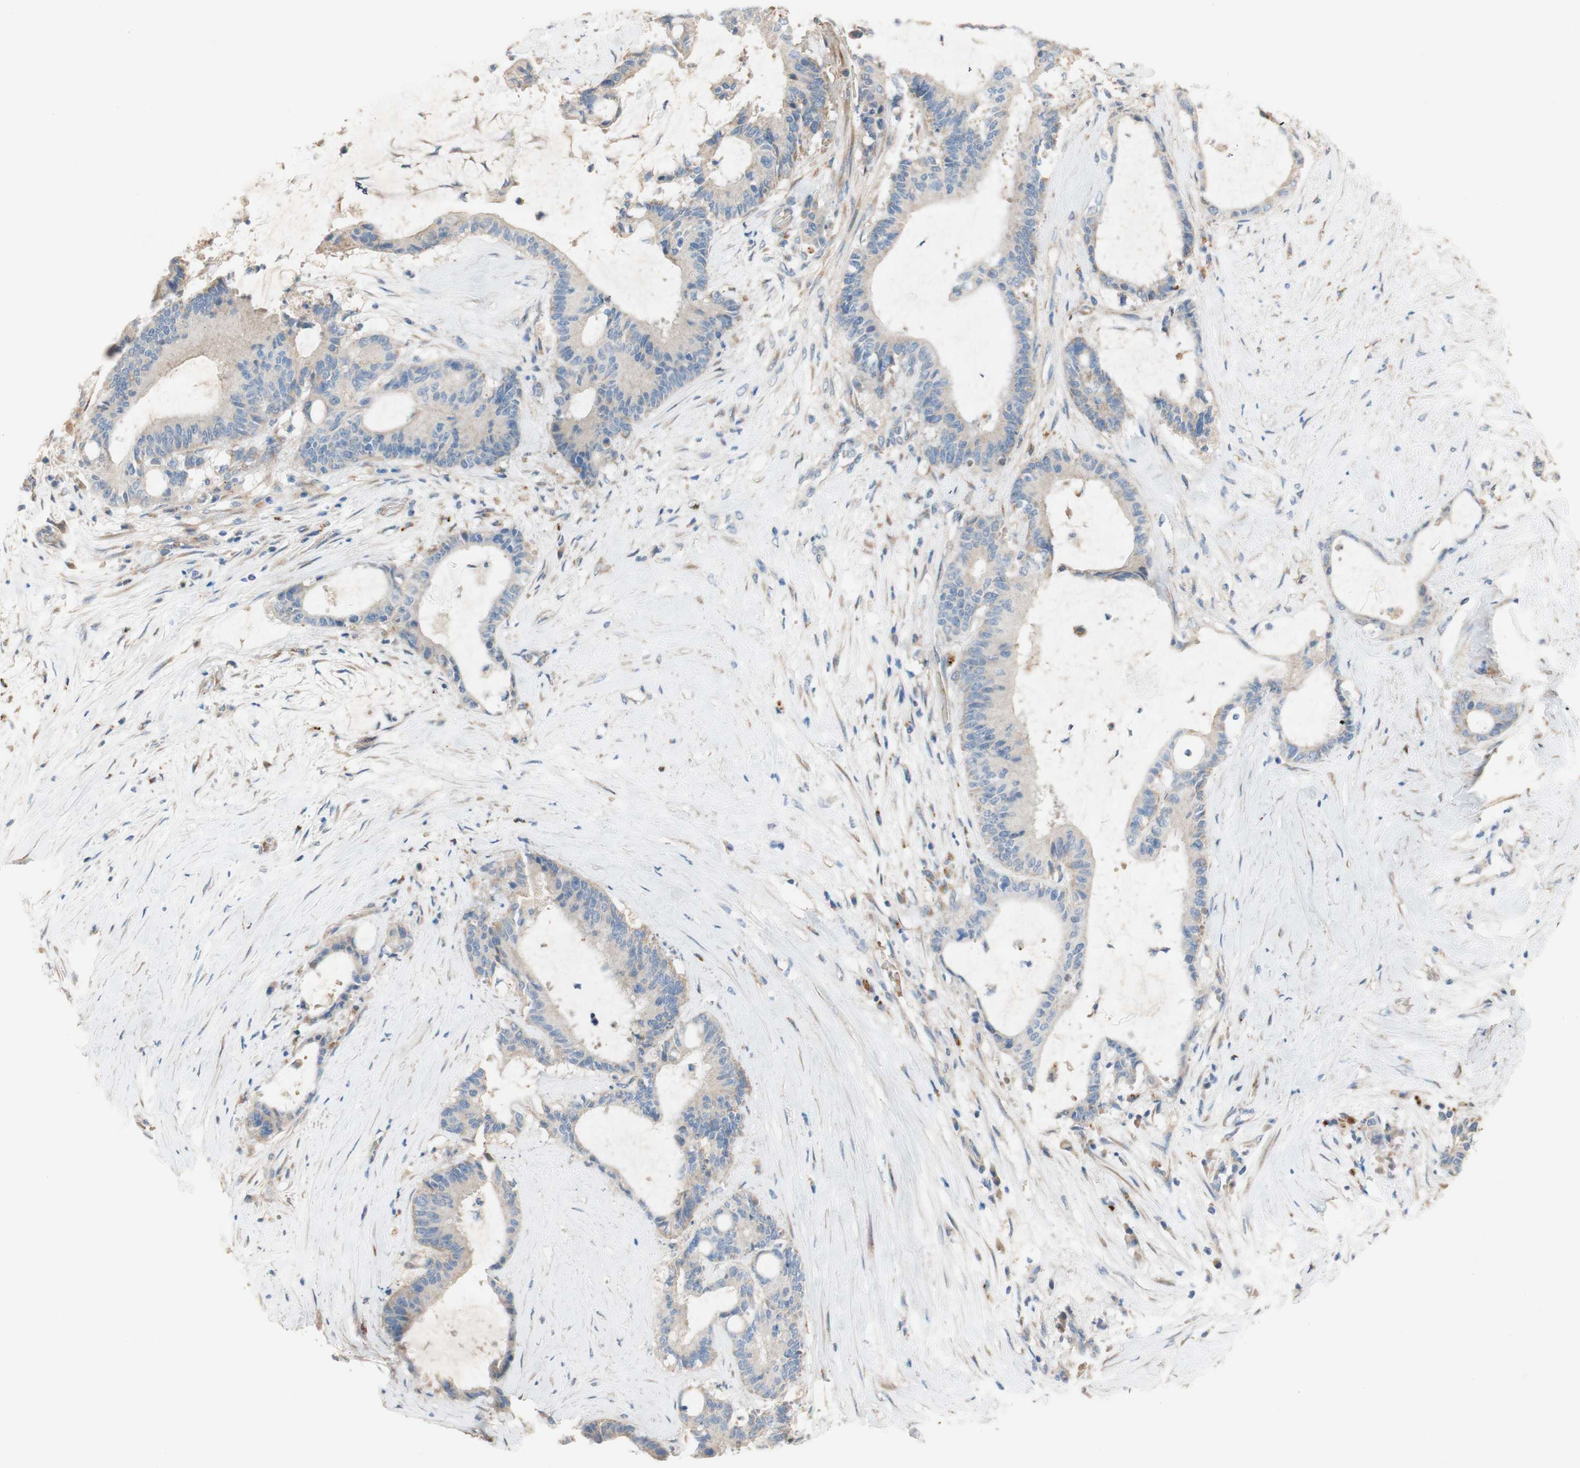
{"staining": {"intensity": "negative", "quantity": "none", "location": "none"}, "tissue": "liver cancer", "cell_type": "Tumor cells", "image_type": "cancer", "snomed": [{"axis": "morphology", "description": "Cholangiocarcinoma"}, {"axis": "topography", "description": "Liver"}], "caption": "This is a image of immunohistochemistry staining of liver cholangiocarcinoma, which shows no staining in tumor cells. (Stains: DAB immunohistochemistry with hematoxylin counter stain, Microscopy: brightfield microscopy at high magnification).", "gene": "DKK3", "patient": {"sex": "female", "age": 73}}